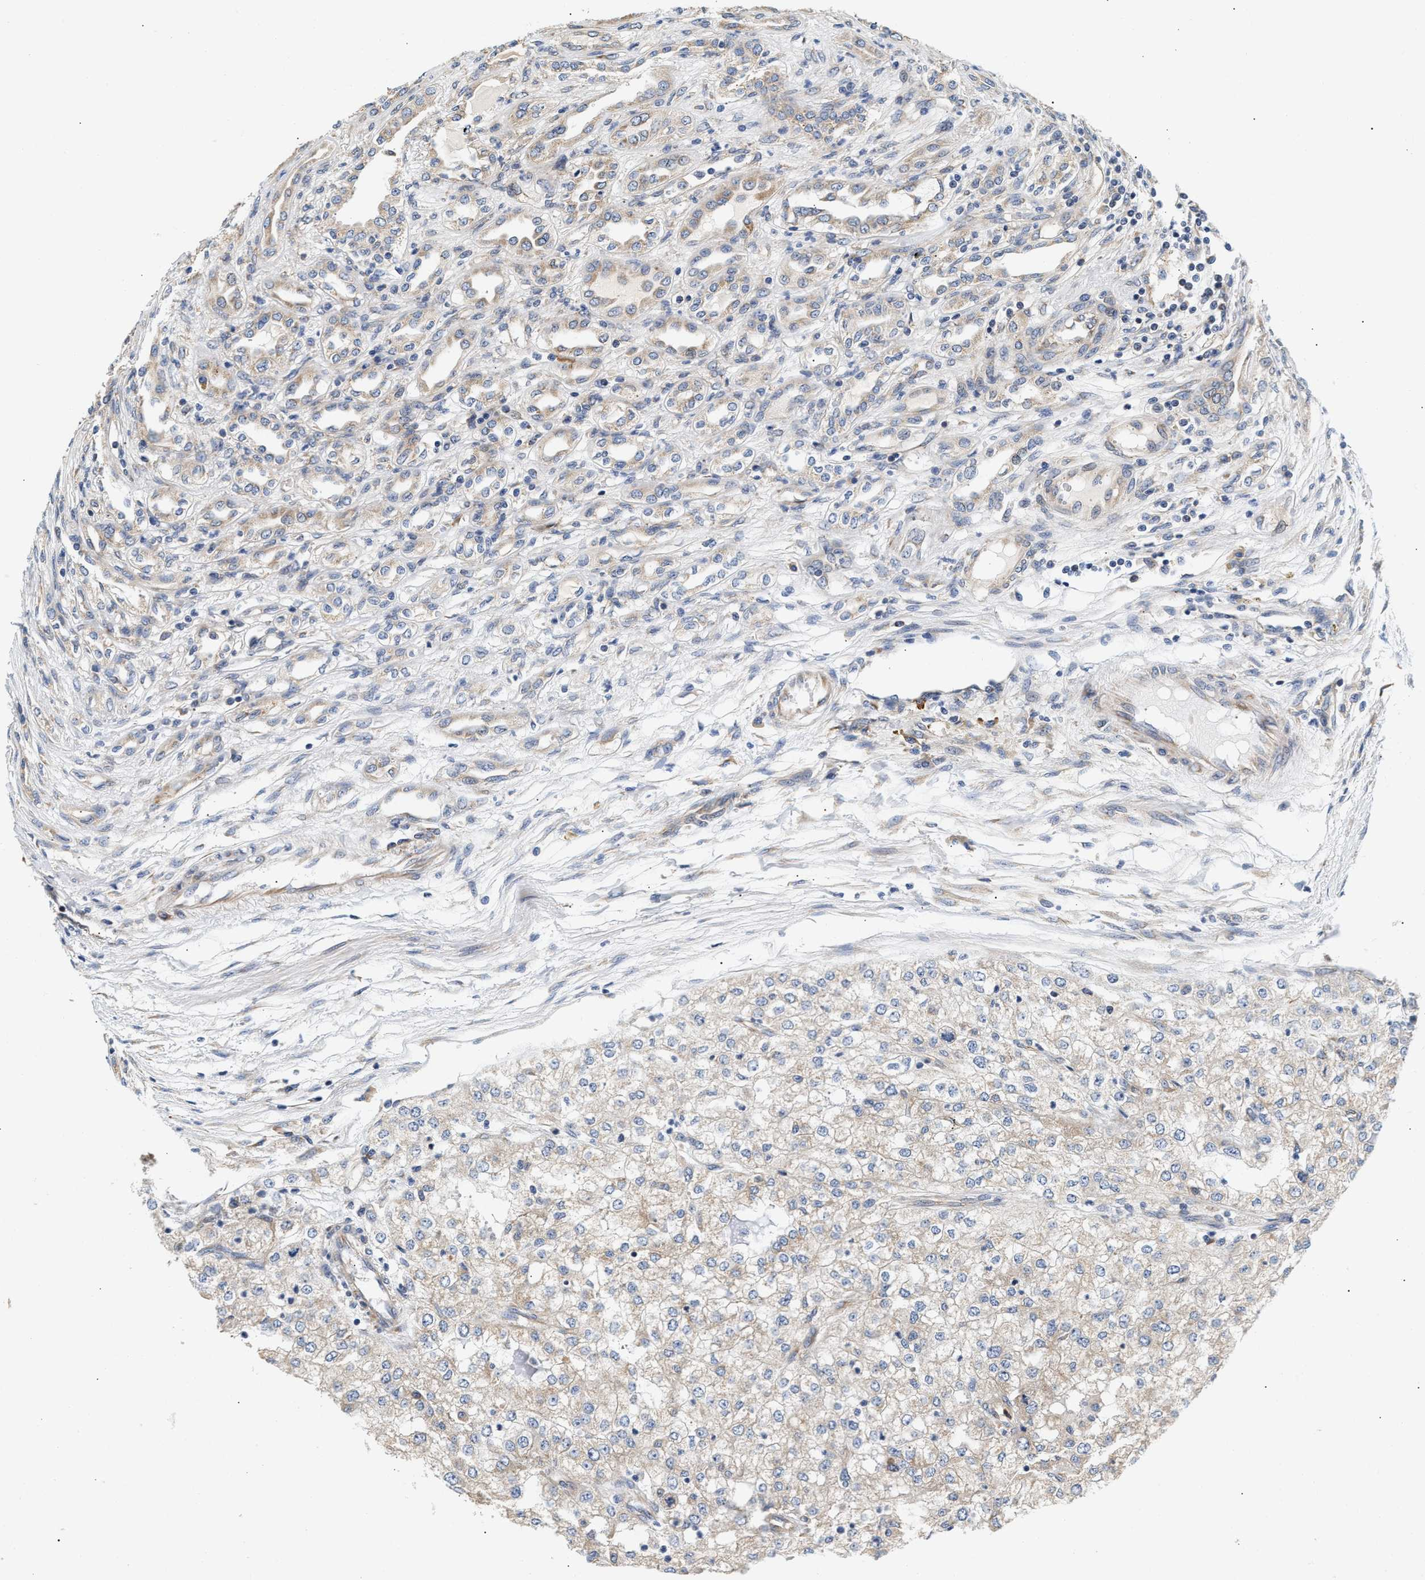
{"staining": {"intensity": "negative", "quantity": "none", "location": "none"}, "tissue": "renal cancer", "cell_type": "Tumor cells", "image_type": "cancer", "snomed": [{"axis": "morphology", "description": "Adenocarcinoma, NOS"}, {"axis": "topography", "description": "Kidney"}], "caption": "Renal cancer was stained to show a protein in brown. There is no significant staining in tumor cells. The staining is performed using DAB brown chromogen with nuclei counter-stained in using hematoxylin.", "gene": "IFT74", "patient": {"sex": "female", "age": 54}}